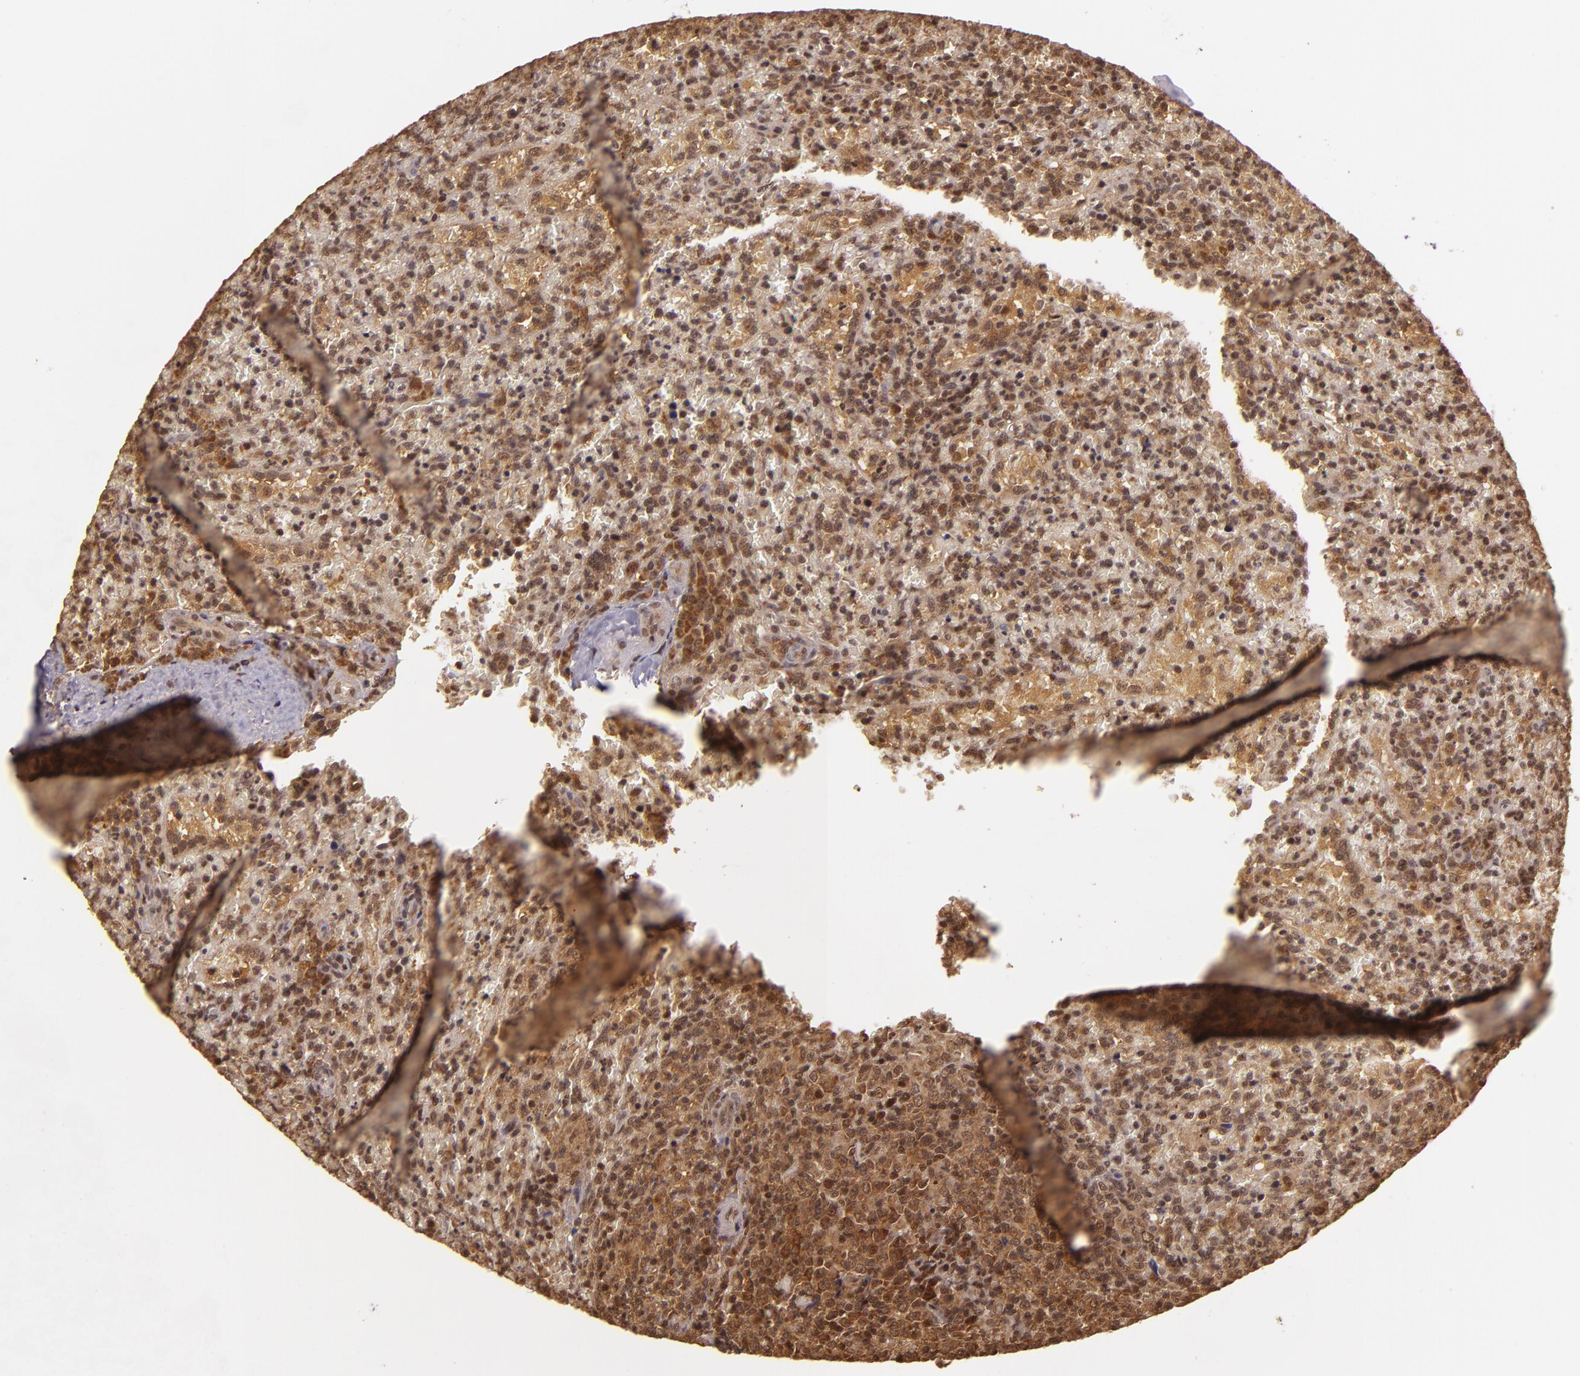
{"staining": {"intensity": "moderate", "quantity": ">75%", "location": "cytoplasmic/membranous,nuclear"}, "tissue": "lymphoma", "cell_type": "Tumor cells", "image_type": "cancer", "snomed": [{"axis": "morphology", "description": "Malignant lymphoma, non-Hodgkin's type, High grade"}, {"axis": "topography", "description": "Spleen"}, {"axis": "topography", "description": "Lymph node"}], "caption": "Immunohistochemistry (IHC) micrograph of high-grade malignant lymphoma, non-Hodgkin's type stained for a protein (brown), which displays medium levels of moderate cytoplasmic/membranous and nuclear expression in approximately >75% of tumor cells.", "gene": "TXNRD2", "patient": {"sex": "female", "age": 70}}